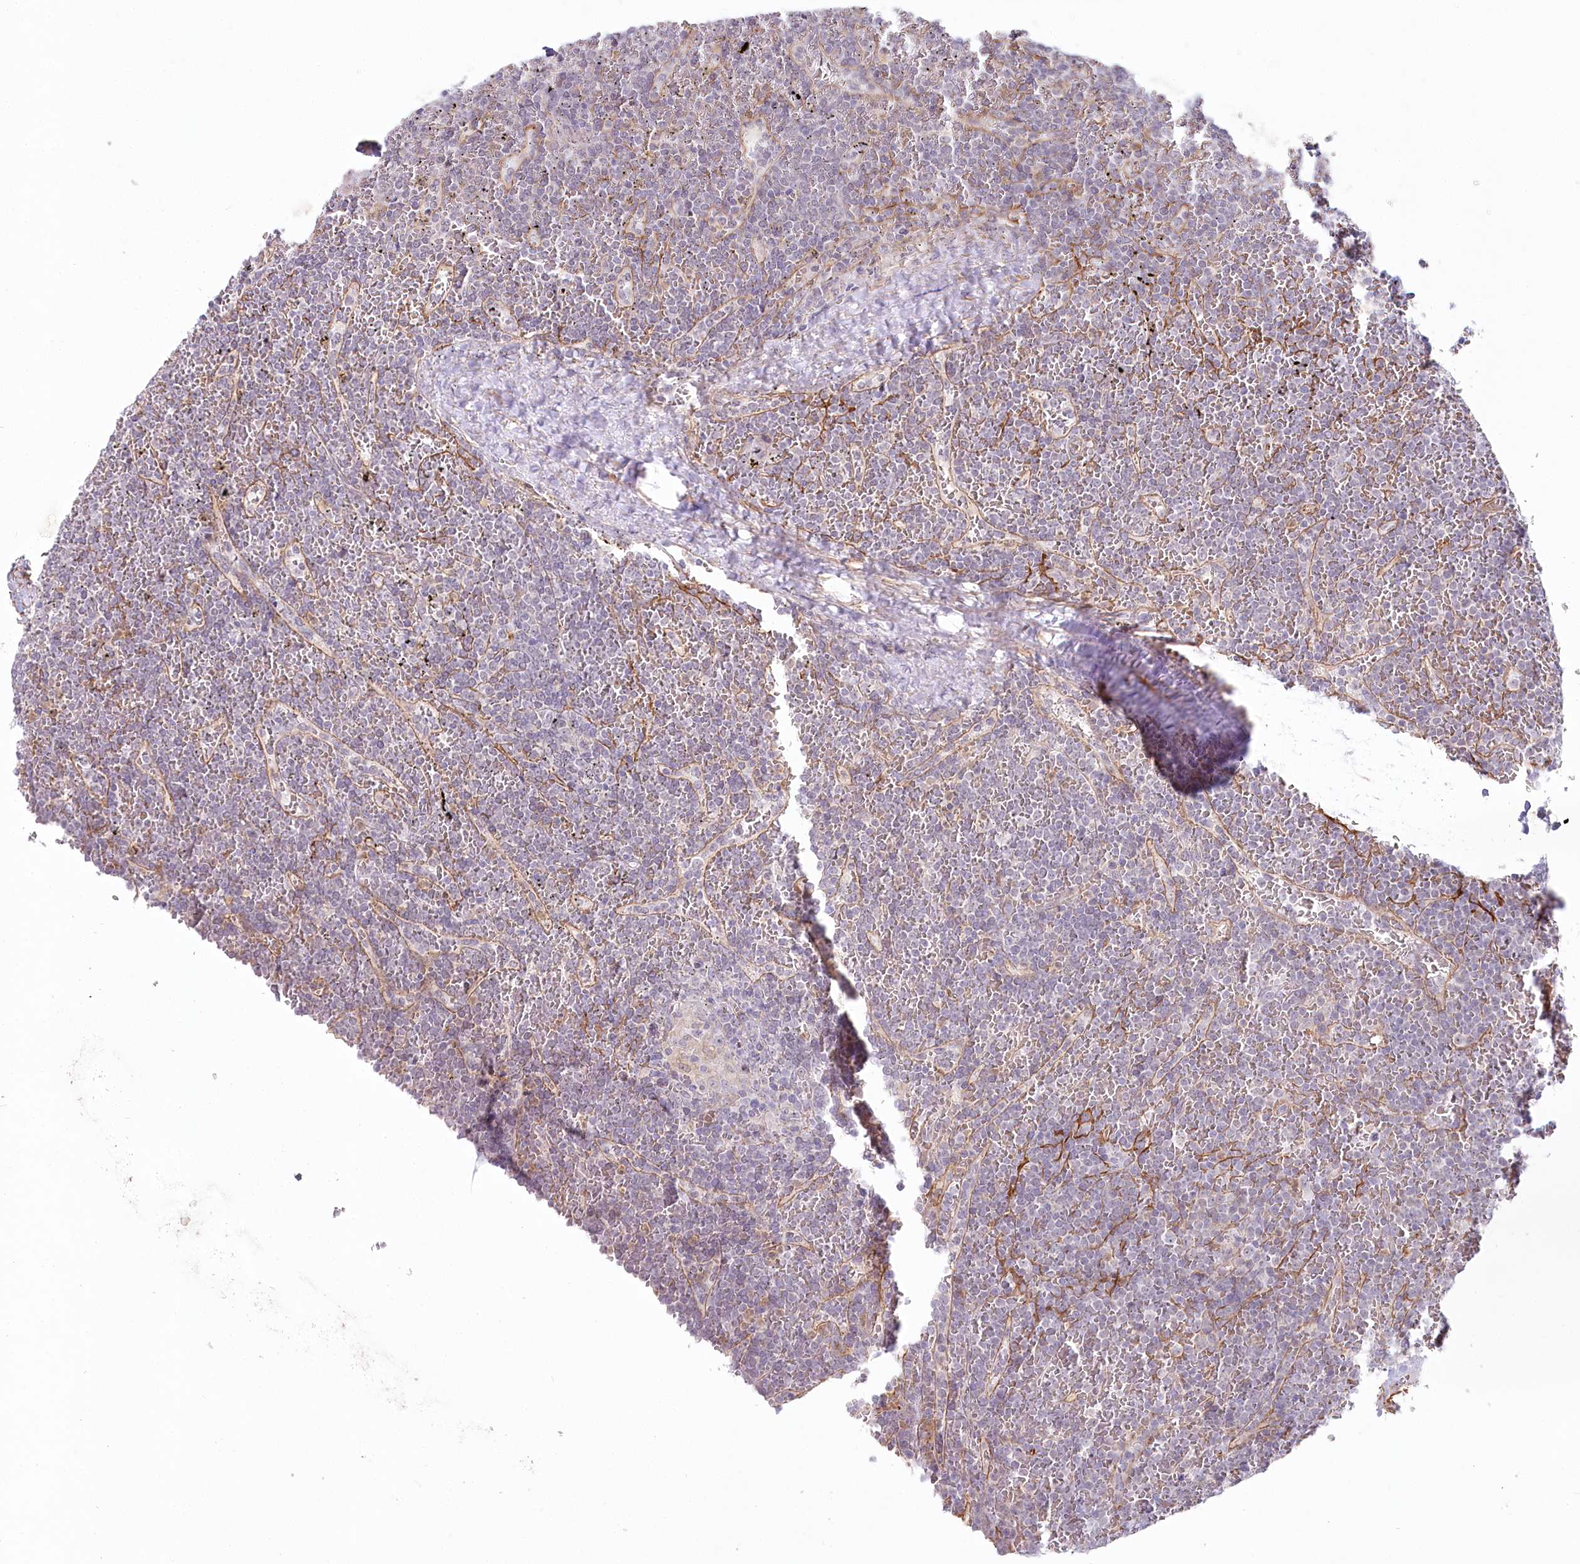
{"staining": {"intensity": "negative", "quantity": "none", "location": "none"}, "tissue": "lymphoma", "cell_type": "Tumor cells", "image_type": "cancer", "snomed": [{"axis": "morphology", "description": "Malignant lymphoma, non-Hodgkin's type, Low grade"}, {"axis": "topography", "description": "Spleen"}], "caption": "Low-grade malignant lymphoma, non-Hodgkin's type was stained to show a protein in brown. There is no significant positivity in tumor cells.", "gene": "ABHD8", "patient": {"sex": "female", "age": 19}}